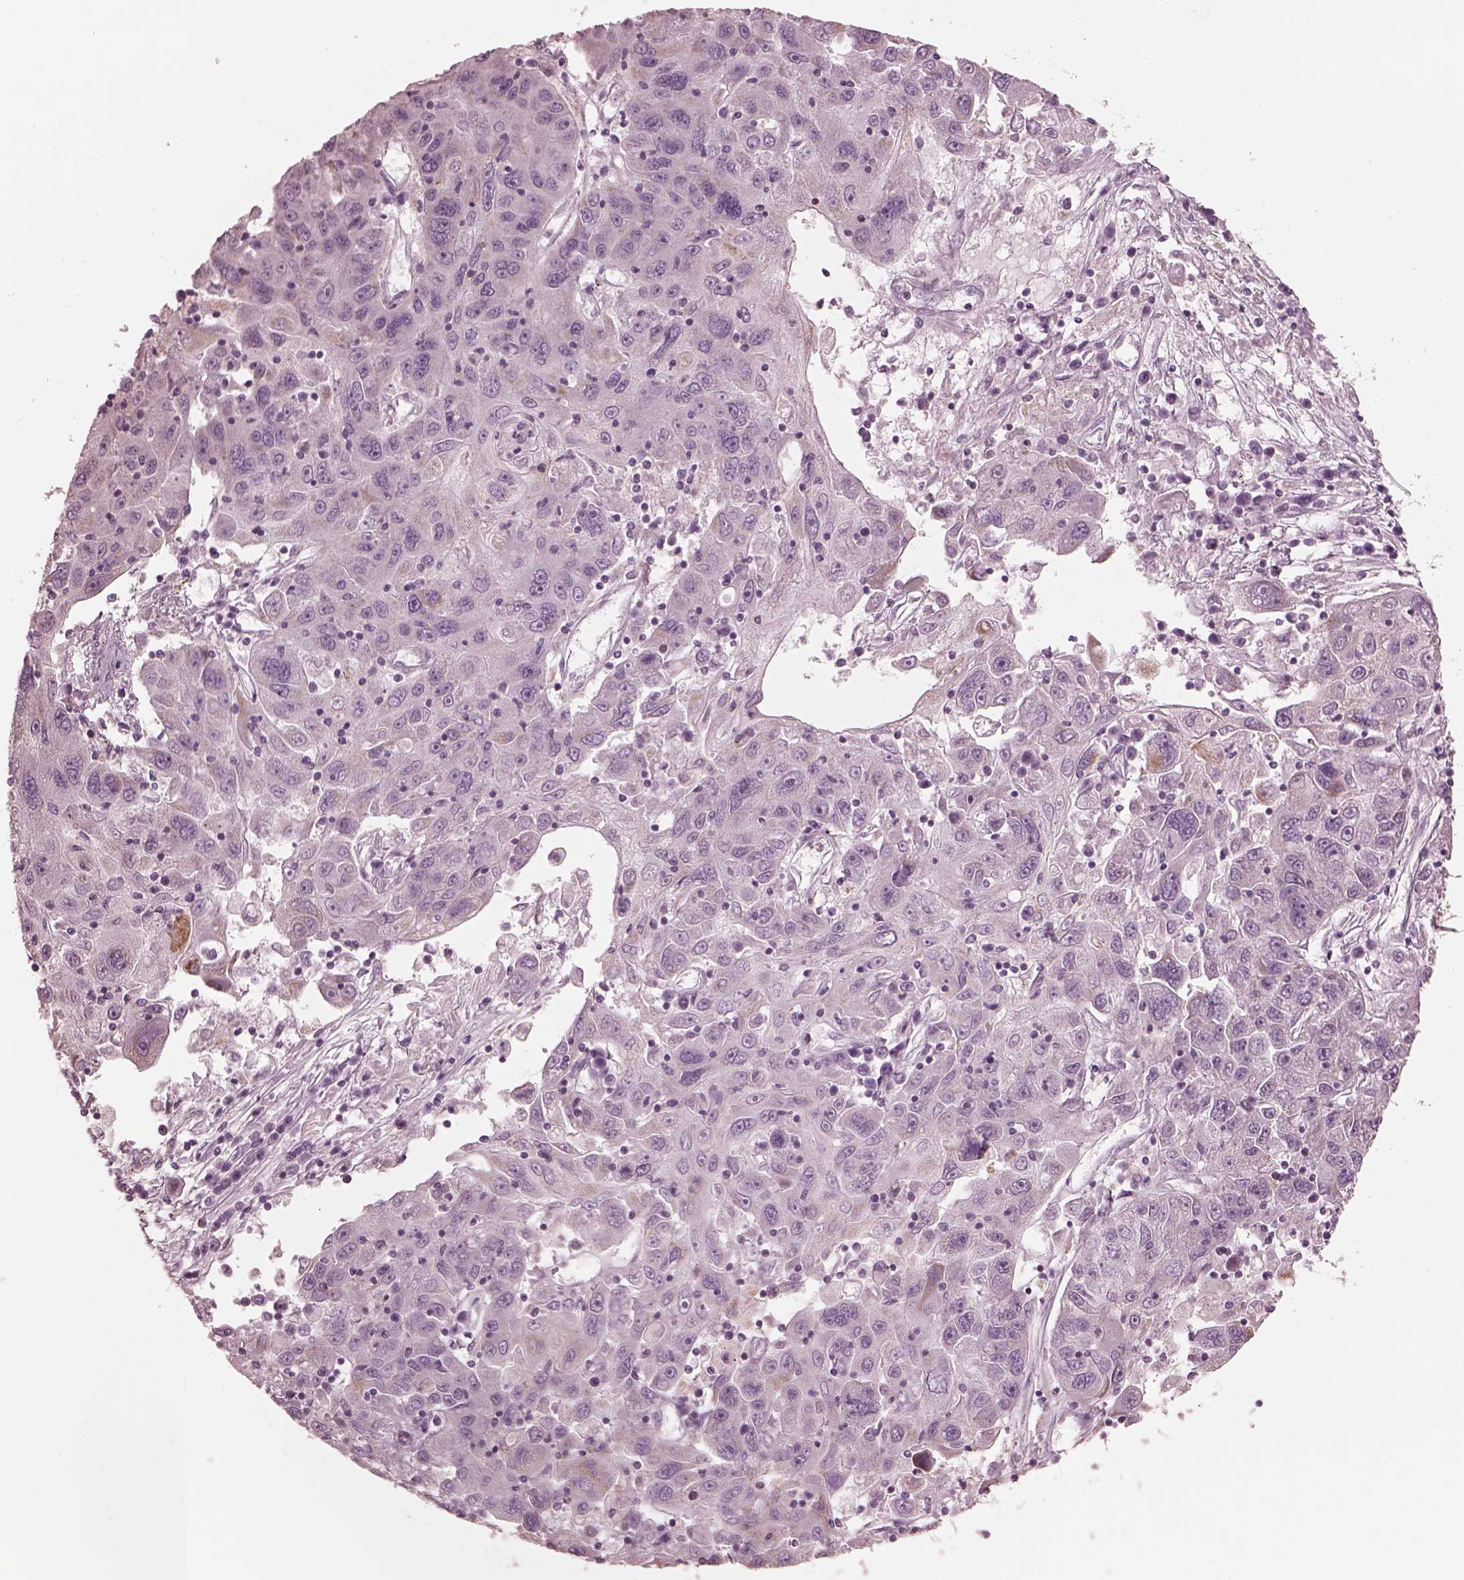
{"staining": {"intensity": "negative", "quantity": "none", "location": "none"}, "tissue": "stomach cancer", "cell_type": "Tumor cells", "image_type": "cancer", "snomed": [{"axis": "morphology", "description": "Adenocarcinoma, NOS"}, {"axis": "topography", "description": "Stomach"}], "caption": "This is a image of immunohistochemistry staining of stomach adenocarcinoma, which shows no staining in tumor cells.", "gene": "ELAPOR1", "patient": {"sex": "male", "age": 56}}